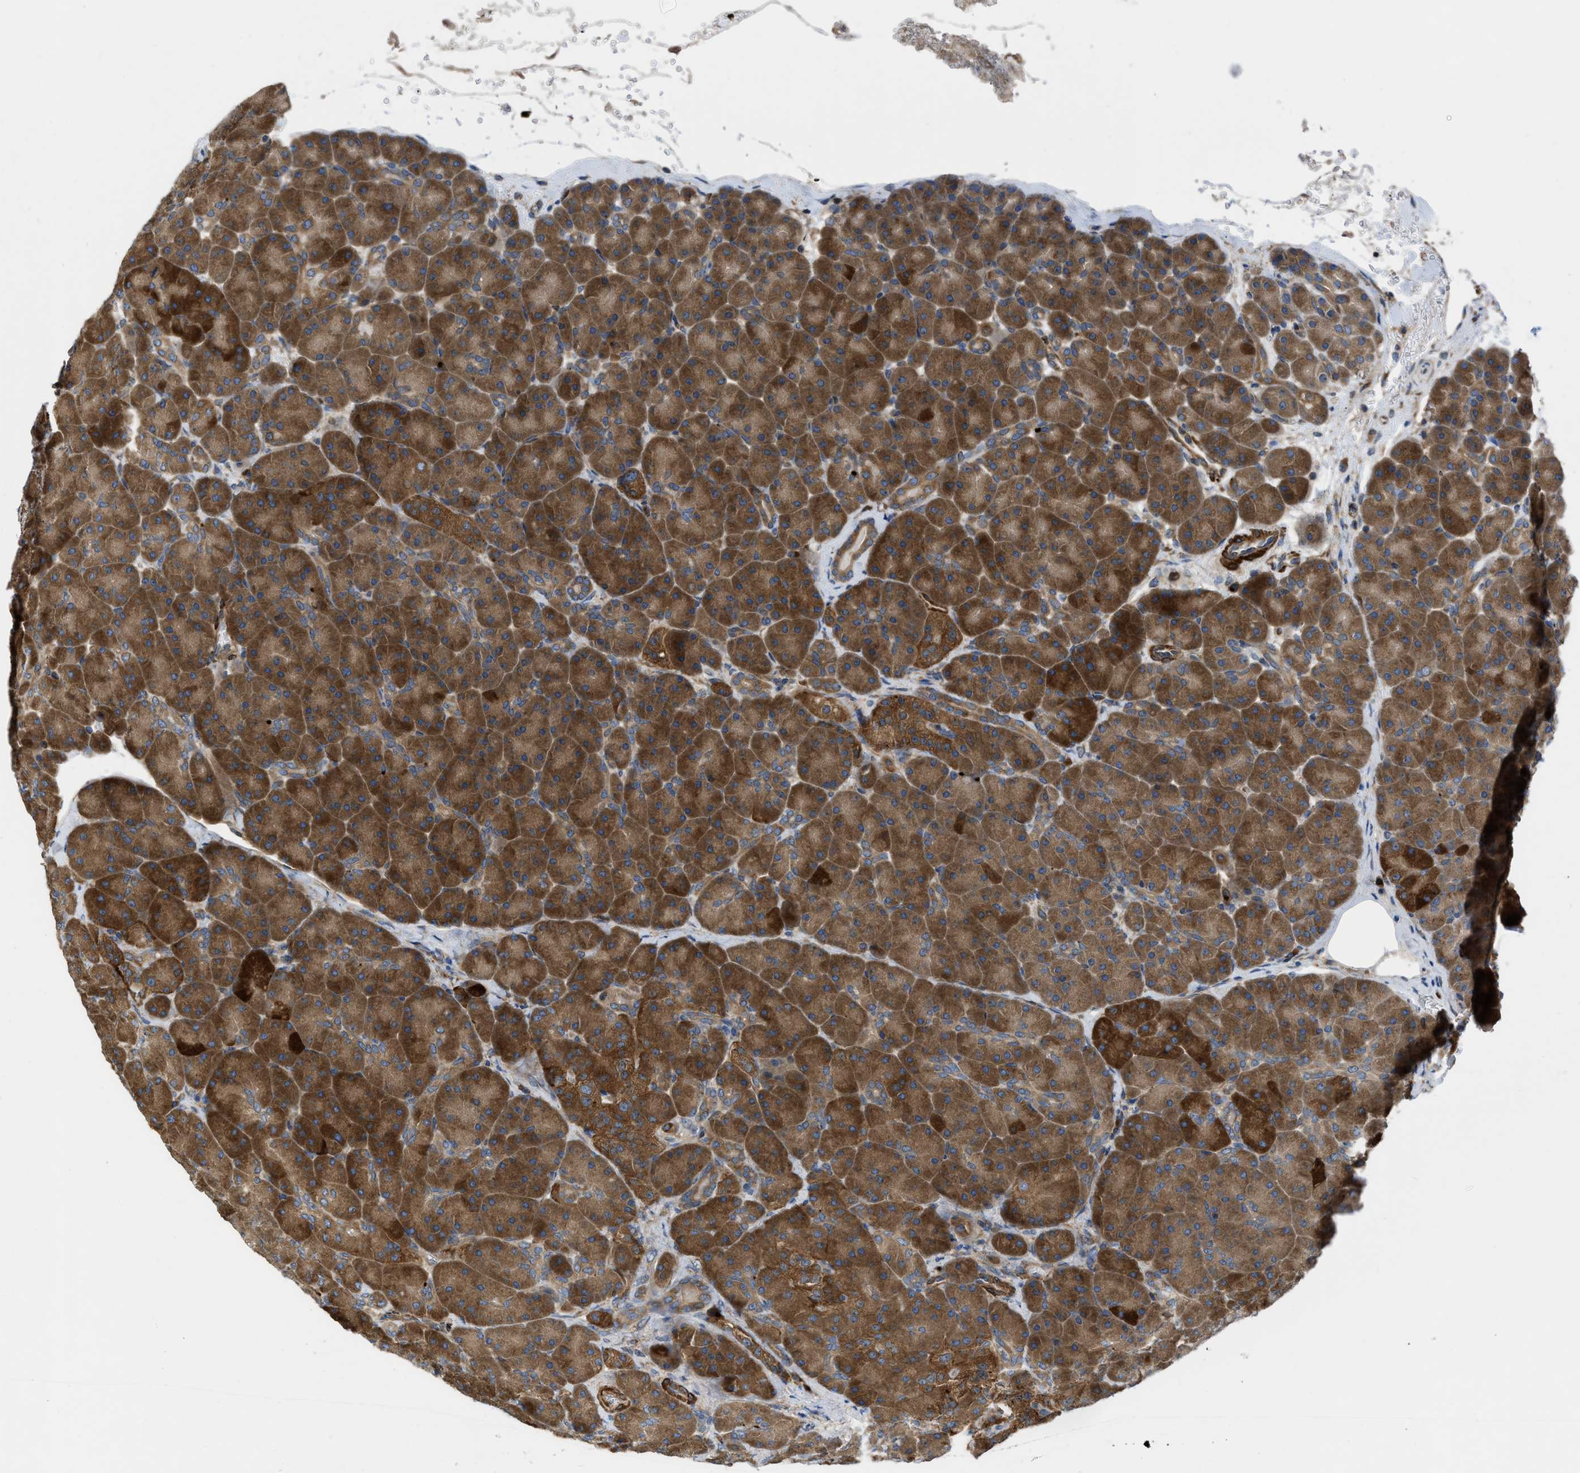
{"staining": {"intensity": "strong", "quantity": ">75%", "location": "cytoplasmic/membranous"}, "tissue": "pancreas", "cell_type": "Exocrine glandular cells", "image_type": "normal", "snomed": [{"axis": "morphology", "description": "Normal tissue, NOS"}, {"axis": "topography", "description": "Pancreas"}], "caption": "About >75% of exocrine glandular cells in unremarkable pancreas show strong cytoplasmic/membranous protein expression as visualized by brown immunohistochemical staining.", "gene": "CHKB", "patient": {"sex": "male", "age": 66}}